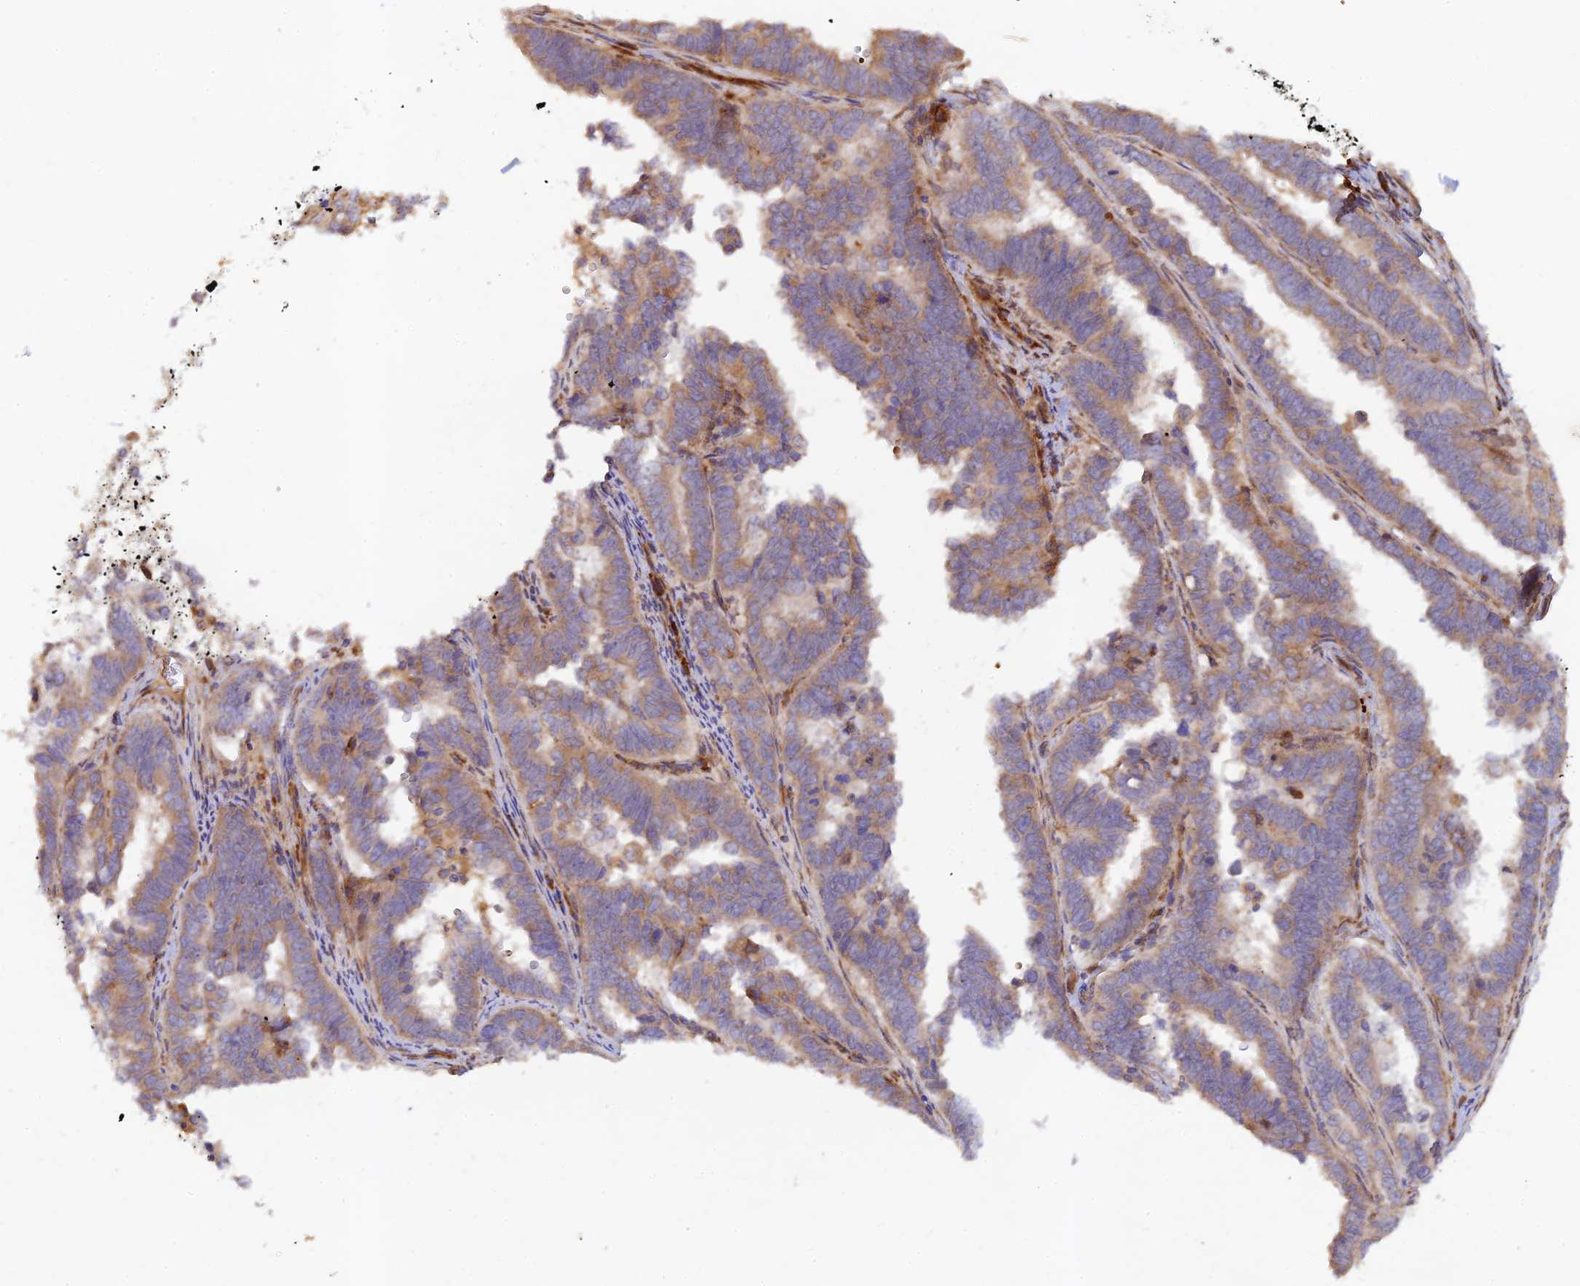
{"staining": {"intensity": "weak", "quantity": "25%-75%", "location": "cytoplasmic/membranous"}, "tissue": "endometrial cancer", "cell_type": "Tumor cells", "image_type": "cancer", "snomed": [{"axis": "morphology", "description": "Adenocarcinoma, NOS"}, {"axis": "topography", "description": "Endometrium"}], "caption": "A high-resolution photomicrograph shows IHC staining of endometrial cancer, which demonstrates weak cytoplasmic/membranous expression in approximately 25%-75% of tumor cells. (Brightfield microscopy of DAB IHC at high magnification).", "gene": "GMCL1", "patient": {"sex": "female", "age": 75}}